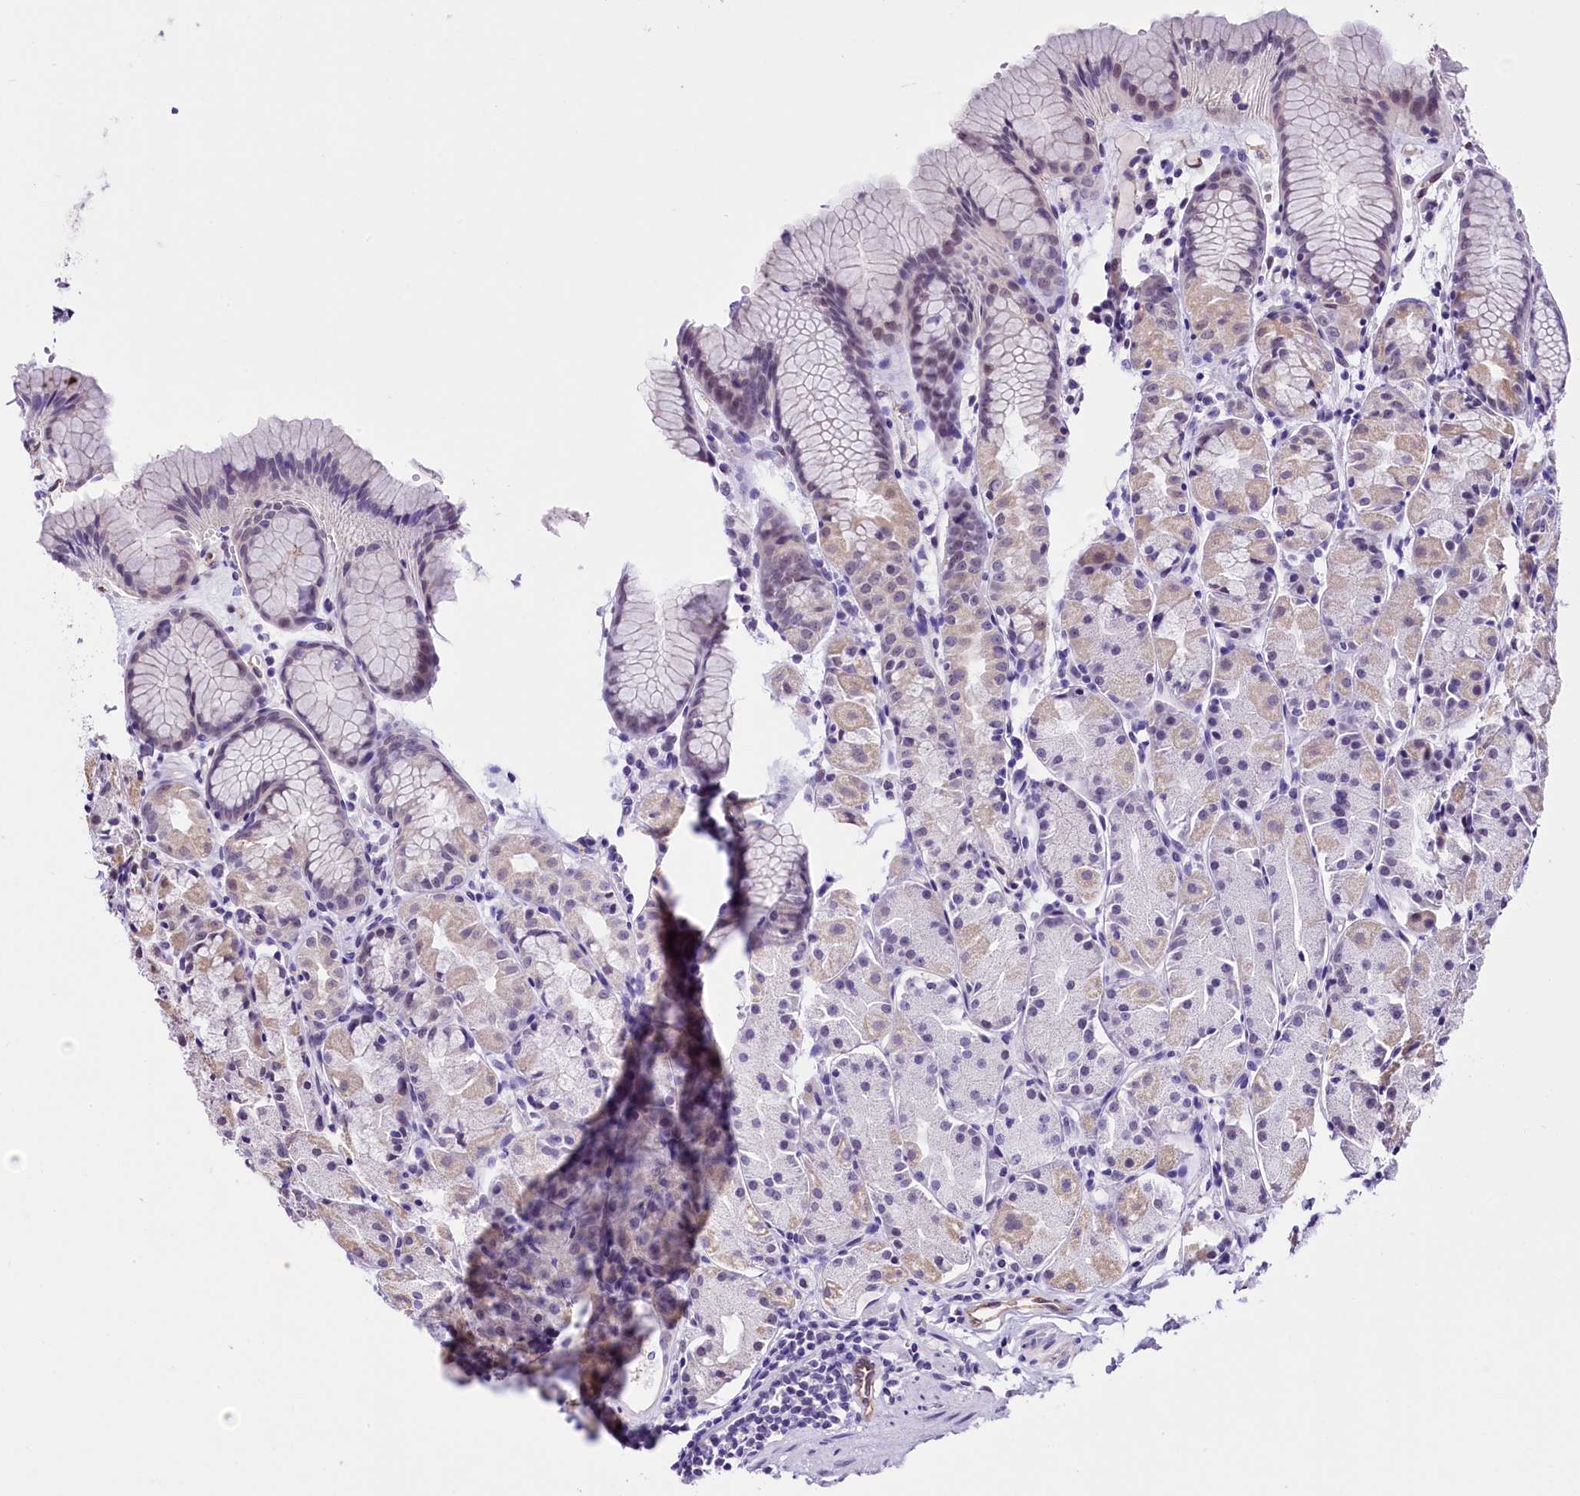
{"staining": {"intensity": "weak", "quantity": "<25%", "location": "cytoplasmic/membranous"}, "tissue": "stomach", "cell_type": "Glandular cells", "image_type": "normal", "snomed": [{"axis": "morphology", "description": "Normal tissue, NOS"}, {"axis": "topography", "description": "Stomach, upper"}], "caption": "Immunohistochemistry image of normal stomach: human stomach stained with DAB (3,3'-diaminobenzidine) reveals no significant protein expression in glandular cells.", "gene": "MRPL54", "patient": {"sex": "male", "age": 47}}